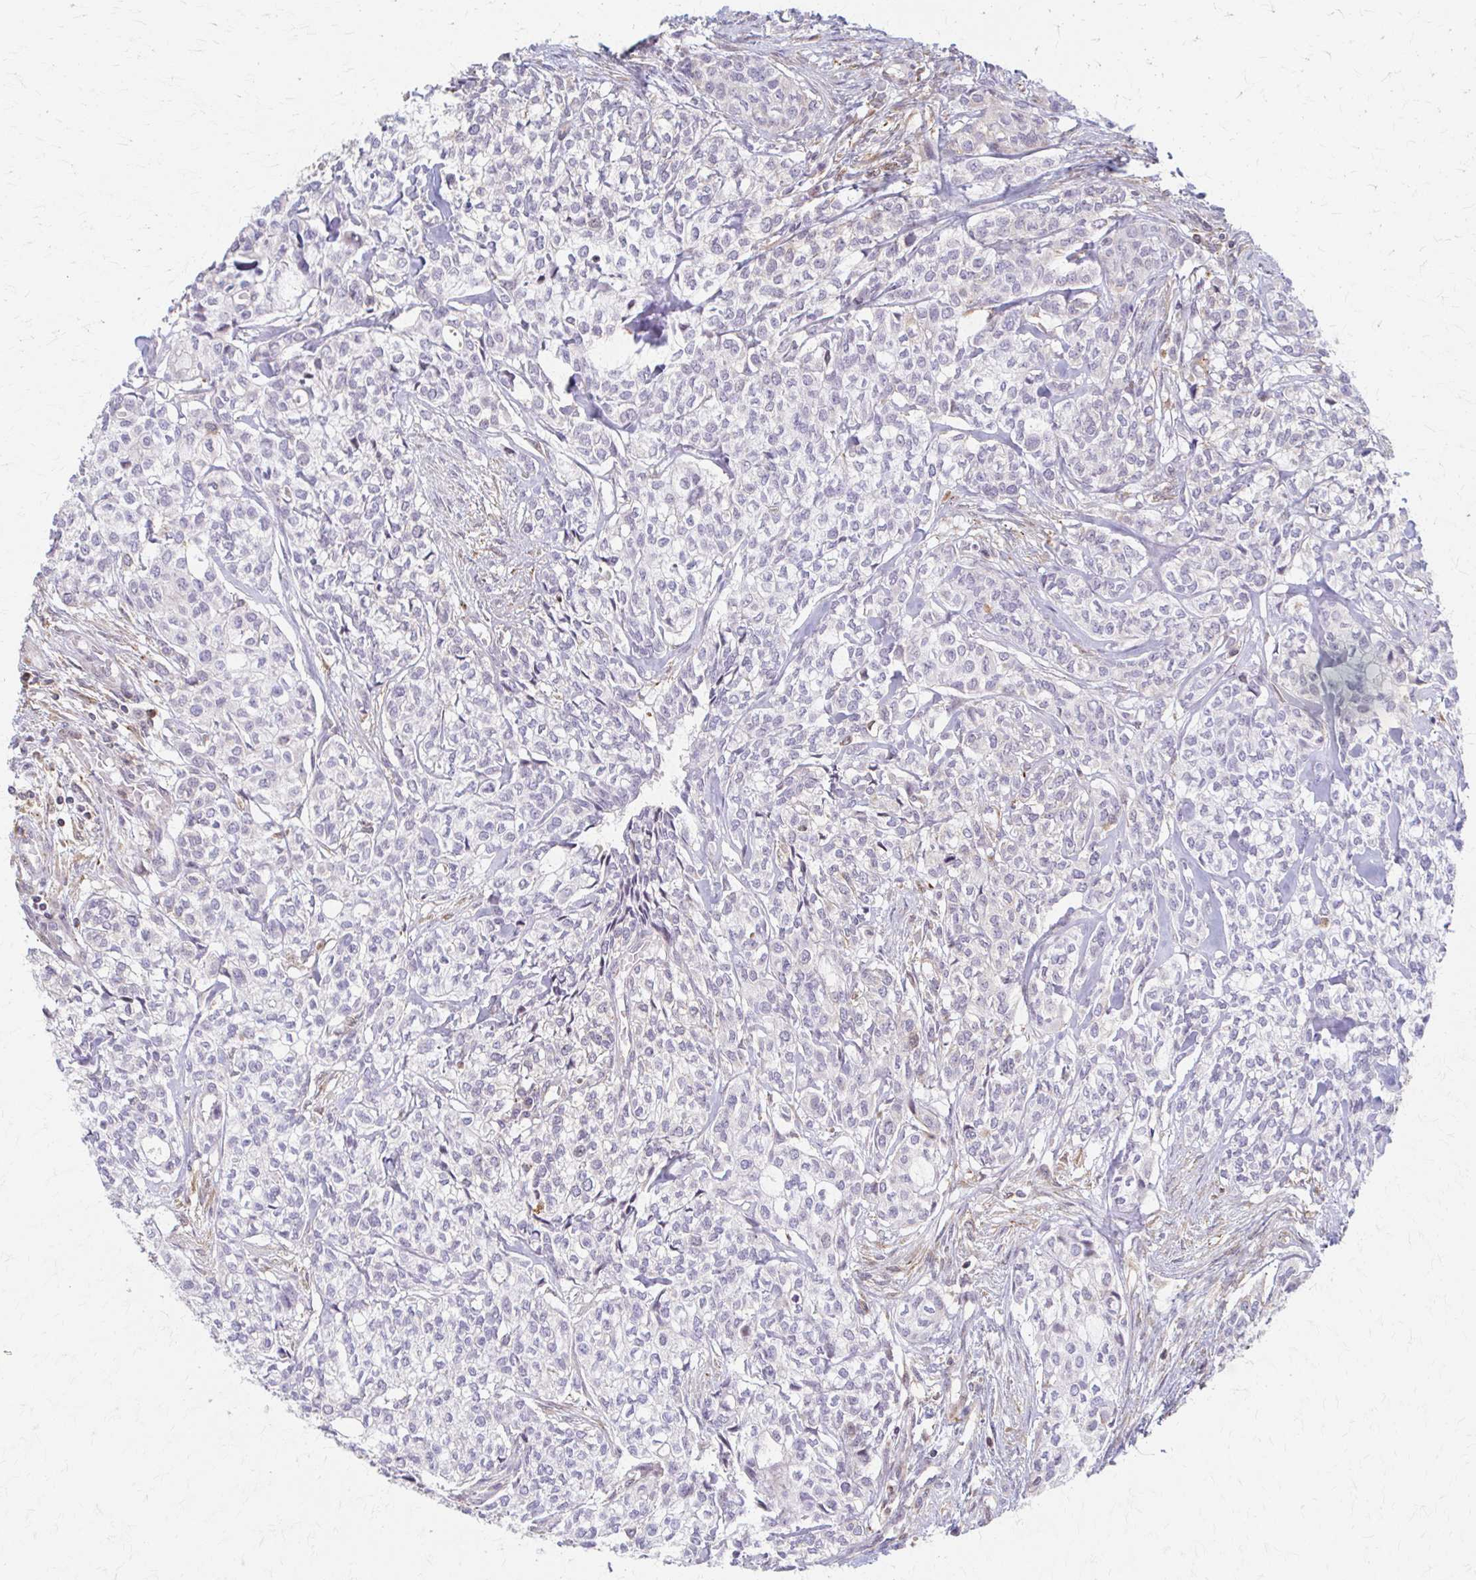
{"staining": {"intensity": "weak", "quantity": "<25%", "location": "cytoplasmic/membranous"}, "tissue": "head and neck cancer", "cell_type": "Tumor cells", "image_type": "cancer", "snomed": [{"axis": "morphology", "description": "Adenocarcinoma, NOS"}, {"axis": "topography", "description": "Head-Neck"}], "caption": "Immunohistochemical staining of head and neck cancer (adenocarcinoma) displays no significant staining in tumor cells.", "gene": "ARHGAP35", "patient": {"sex": "male", "age": 81}}